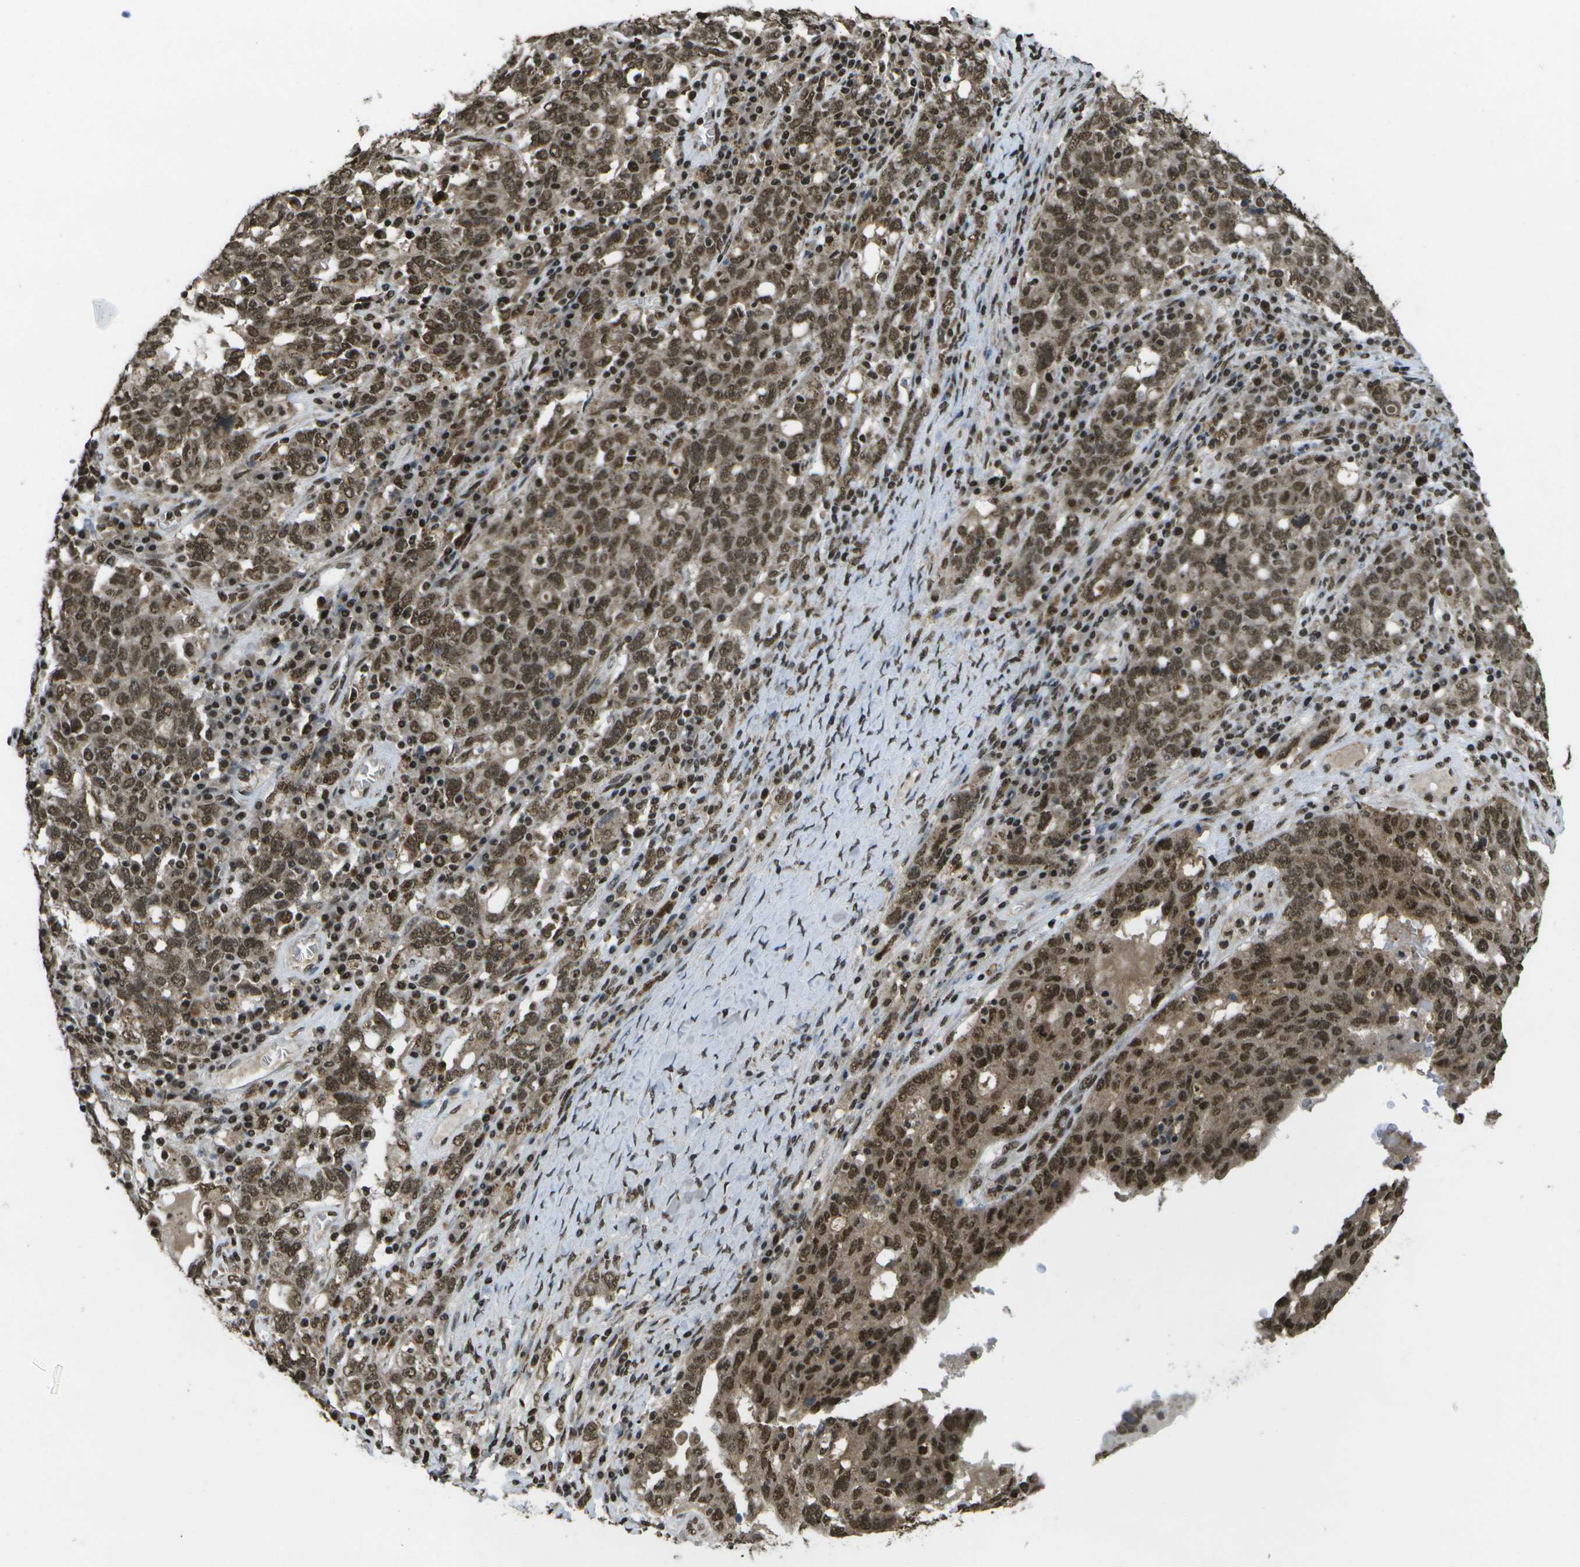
{"staining": {"intensity": "moderate", "quantity": ">75%", "location": "nuclear"}, "tissue": "ovarian cancer", "cell_type": "Tumor cells", "image_type": "cancer", "snomed": [{"axis": "morphology", "description": "Carcinoma, endometroid"}, {"axis": "topography", "description": "Ovary"}], "caption": "Immunohistochemical staining of human ovarian endometroid carcinoma shows medium levels of moderate nuclear protein positivity in about >75% of tumor cells. Ihc stains the protein in brown and the nuclei are stained blue.", "gene": "SPEN", "patient": {"sex": "female", "age": 62}}